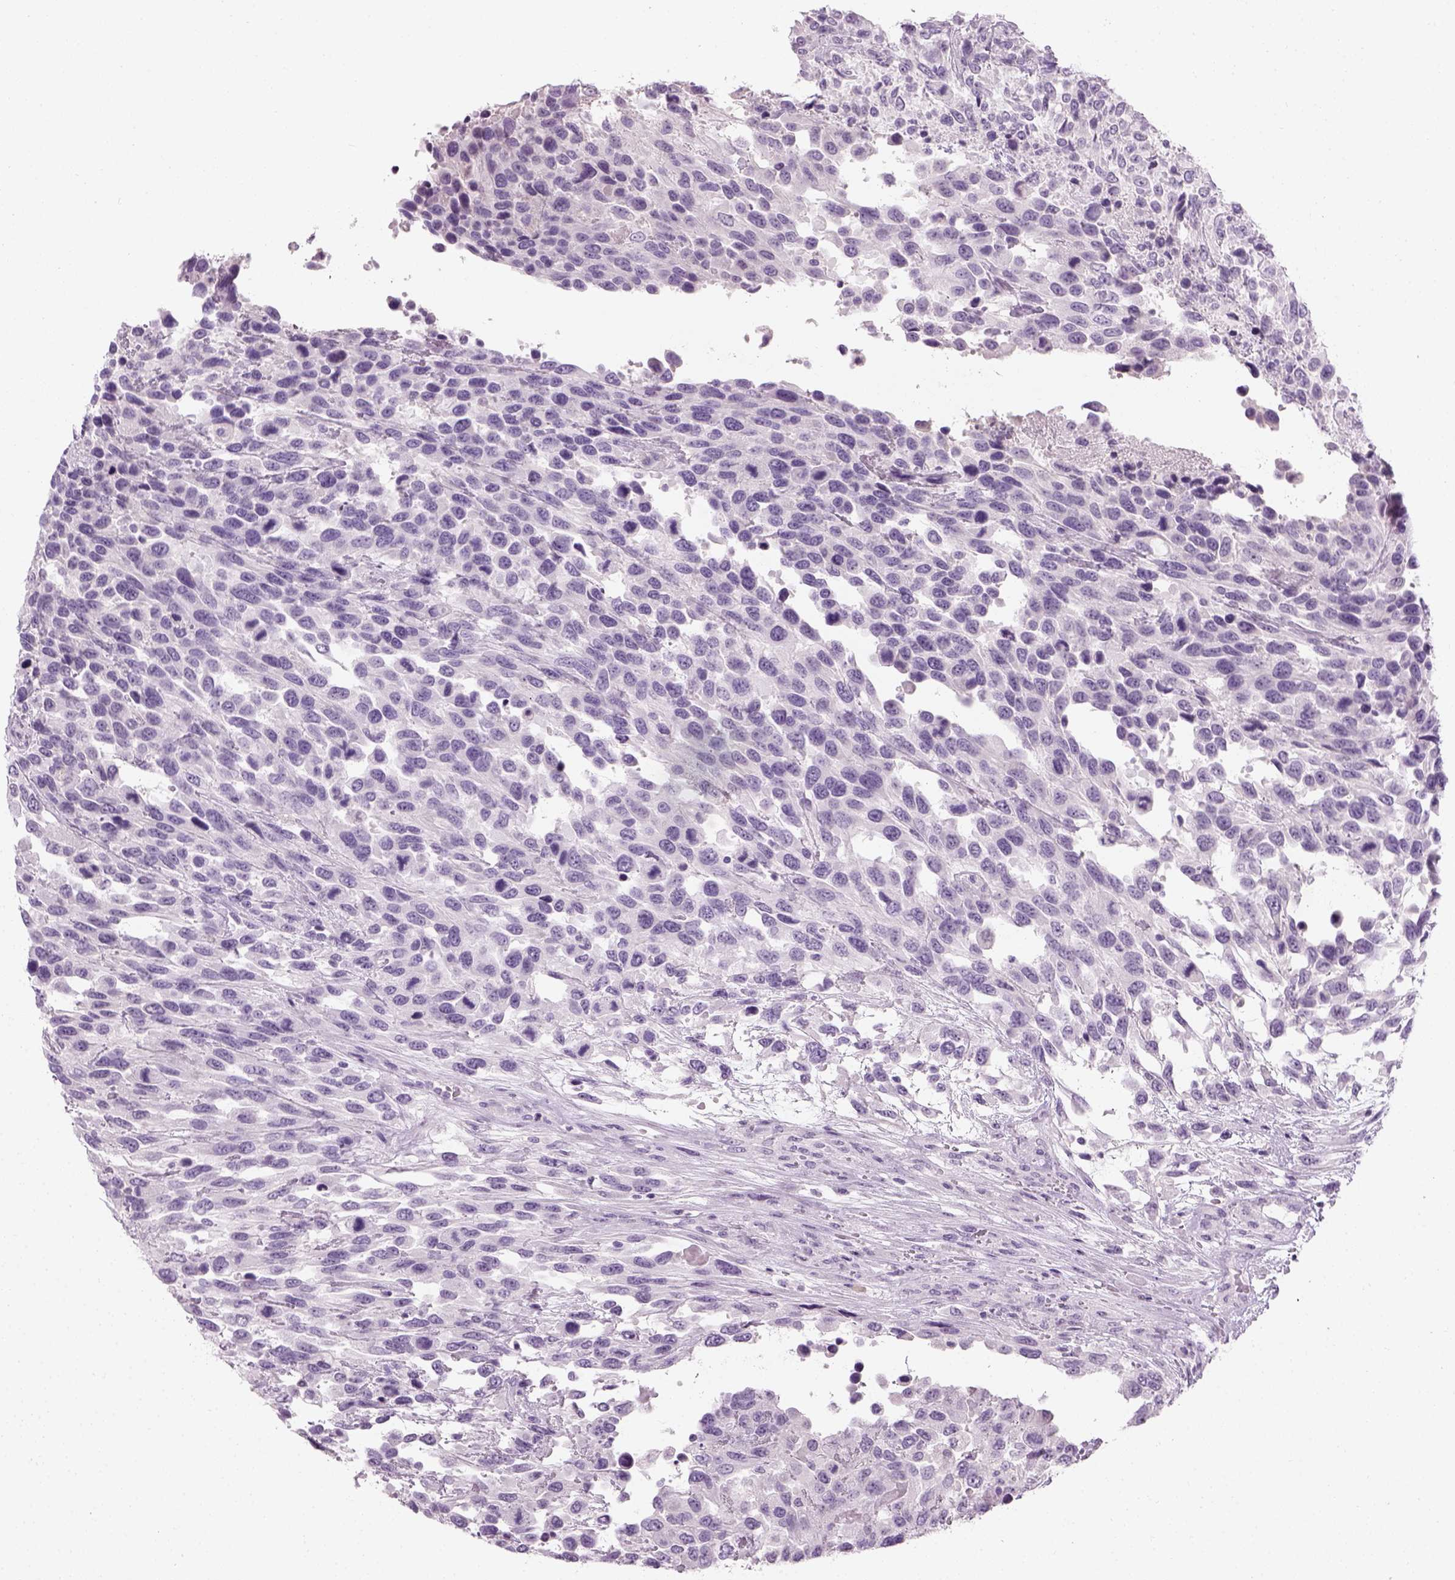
{"staining": {"intensity": "negative", "quantity": "none", "location": "none"}, "tissue": "urothelial cancer", "cell_type": "Tumor cells", "image_type": "cancer", "snomed": [{"axis": "morphology", "description": "Urothelial carcinoma, High grade"}, {"axis": "topography", "description": "Urinary bladder"}], "caption": "IHC histopathology image of neoplastic tissue: human high-grade urothelial carcinoma stained with DAB (3,3'-diaminobenzidine) exhibits no significant protein positivity in tumor cells. (DAB (3,3'-diaminobenzidine) immunohistochemistry, high magnification).", "gene": "TH", "patient": {"sex": "female", "age": 70}}